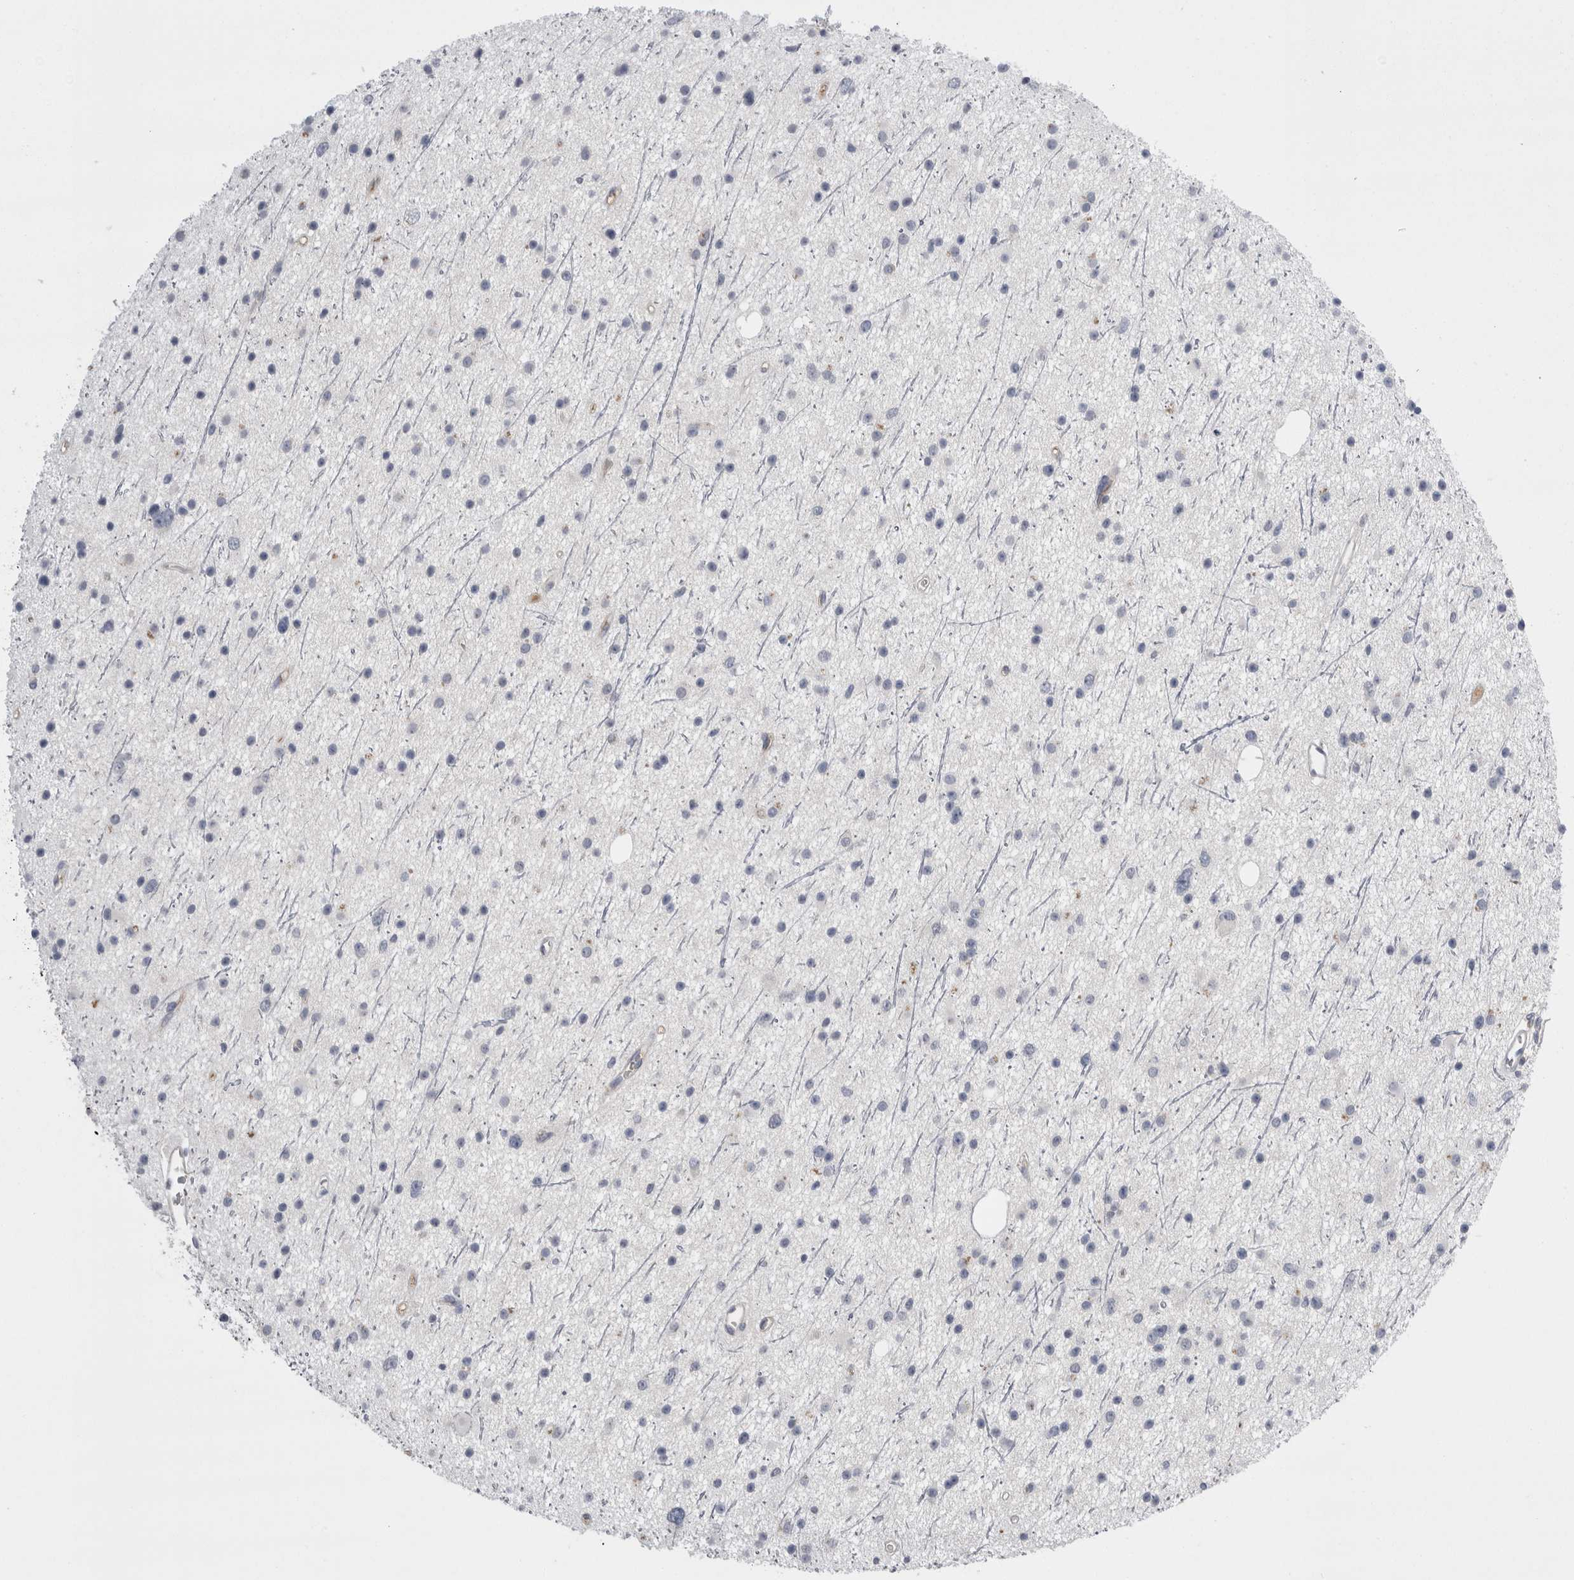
{"staining": {"intensity": "negative", "quantity": "none", "location": "none"}, "tissue": "glioma", "cell_type": "Tumor cells", "image_type": "cancer", "snomed": [{"axis": "morphology", "description": "Glioma, malignant, Low grade"}, {"axis": "topography", "description": "Cerebral cortex"}], "caption": "Tumor cells are negative for protein expression in human glioma. (Stains: DAB (3,3'-diaminobenzidine) immunohistochemistry (IHC) with hematoxylin counter stain, Microscopy: brightfield microscopy at high magnification).", "gene": "REG1A", "patient": {"sex": "female", "age": 39}}